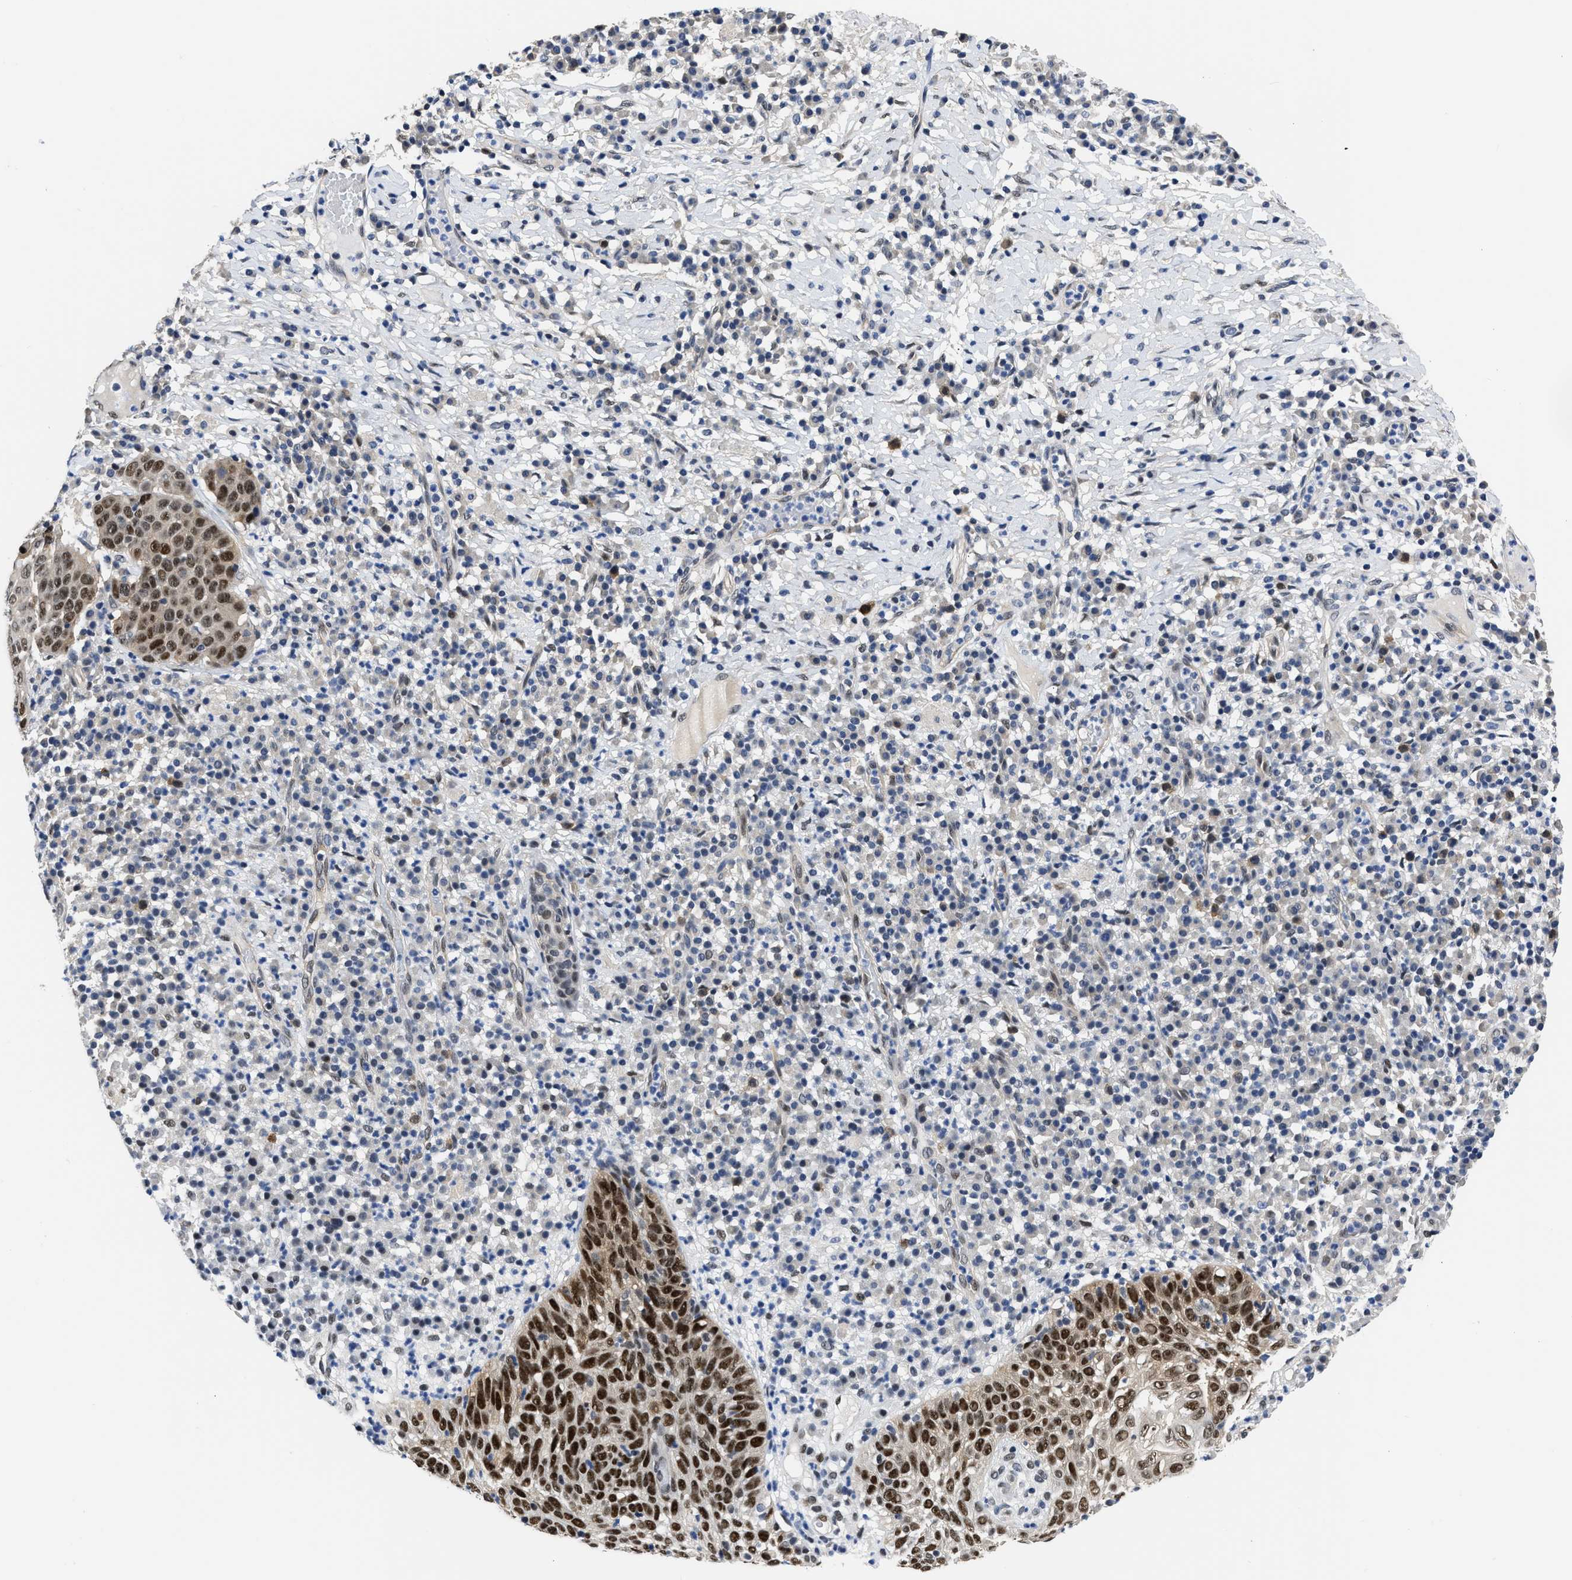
{"staining": {"intensity": "strong", "quantity": ">75%", "location": "nuclear"}, "tissue": "skin cancer", "cell_type": "Tumor cells", "image_type": "cancer", "snomed": [{"axis": "morphology", "description": "Squamous cell carcinoma in situ, NOS"}, {"axis": "morphology", "description": "Squamous cell carcinoma, NOS"}, {"axis": "topography", "description": "Skin"}], "caption": "Protein staining demonstrates strong nuclear positivity in about >75% of tumor cells in squamous cell carcinoma in situ (skin). (DAB (3,3'-diaminobenzidine) IHC, brown staining for protein, blue staining for nuclei).", "gene": "XPO5", "patient": {"sex": "male", "age": 93}}